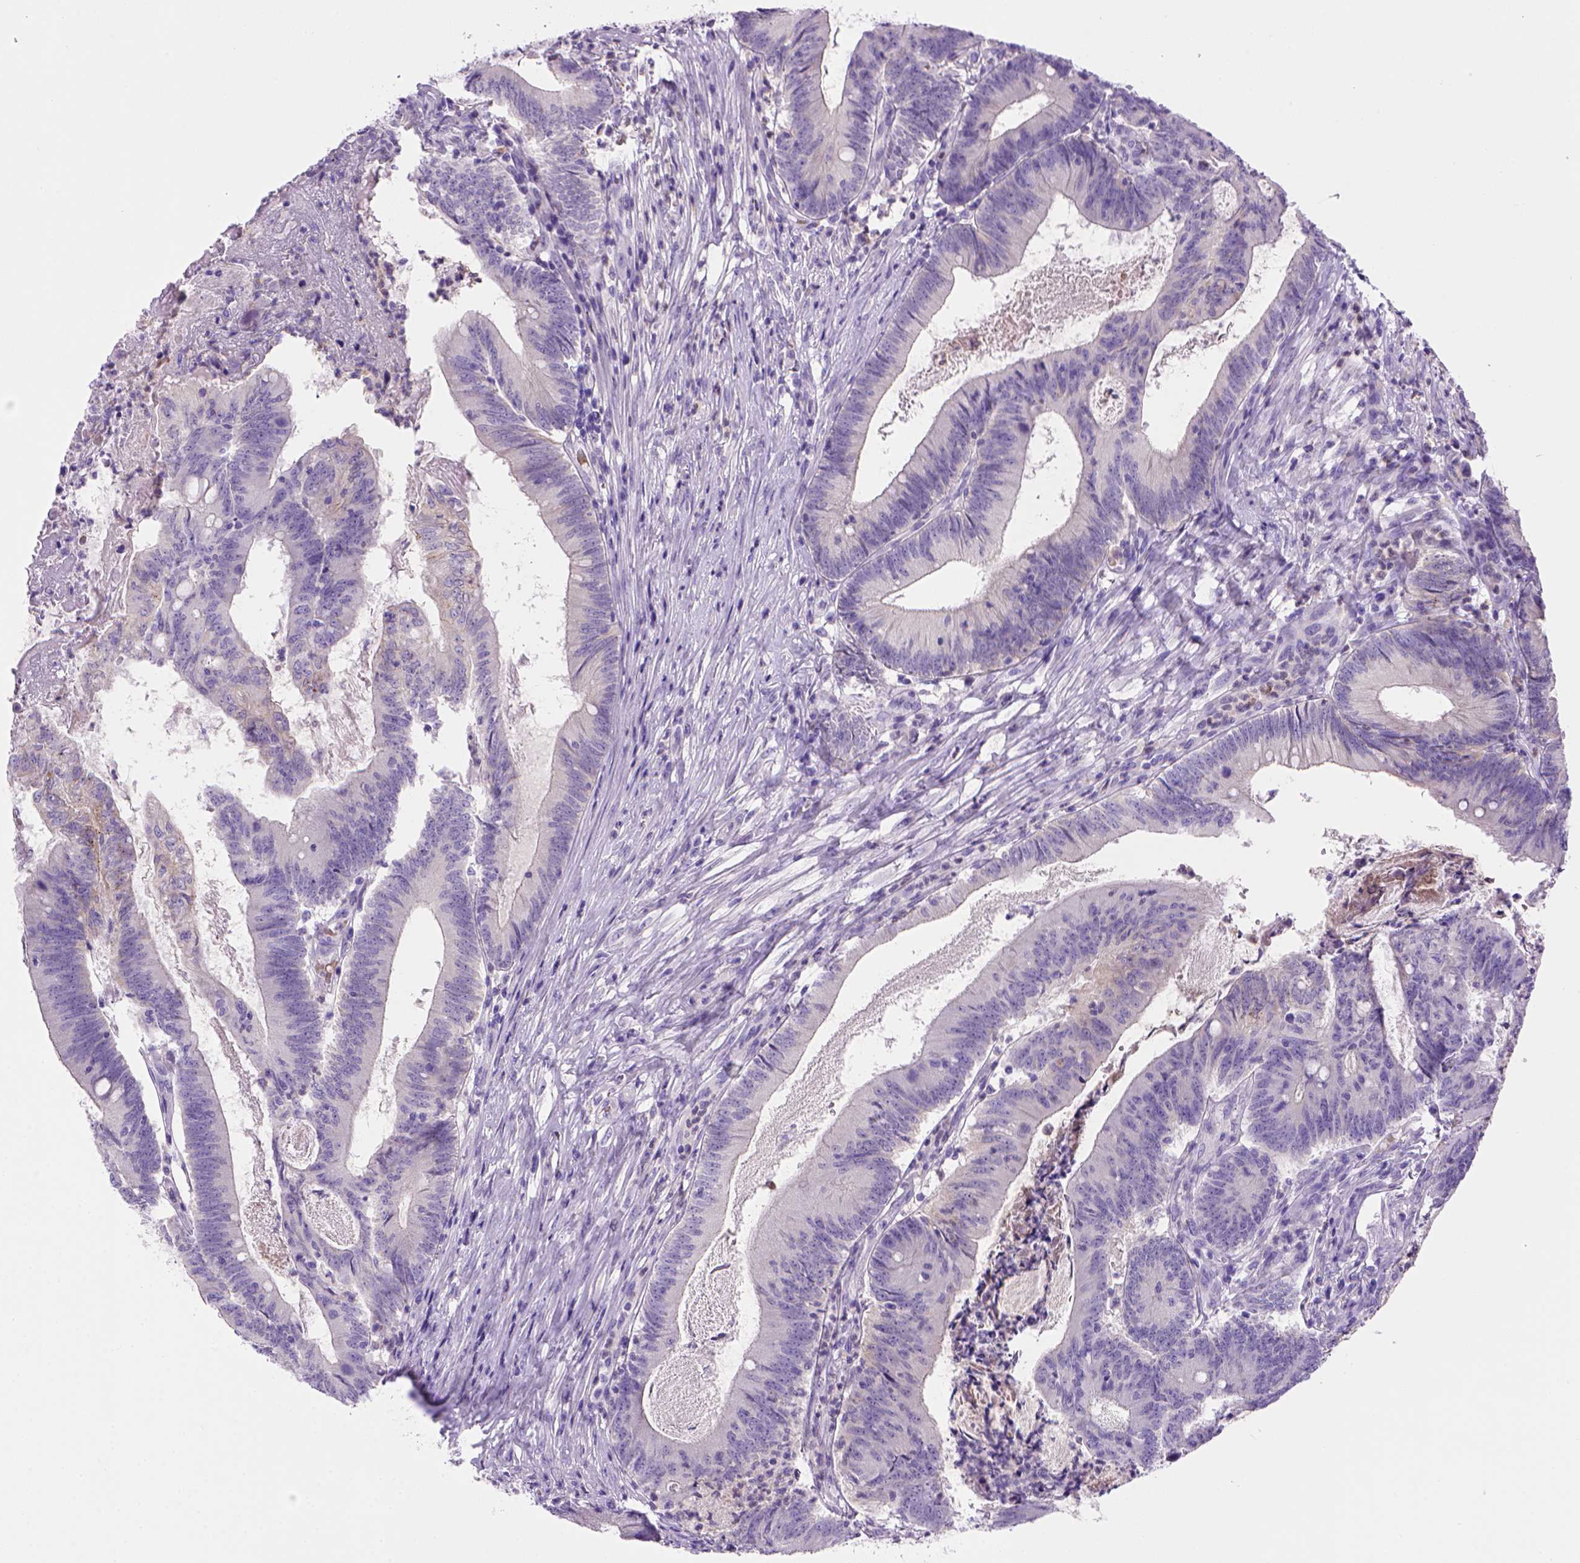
{"staining": {"intensity": "negative", "quantity": "none", "location": "none"}, "tissue": "colorectal cancer", "cell_type": "Tumor cells", "image_type": "cancer", "snomed": [{"axis": "morphology", "description": "Adenocarcinoma, NOS"}, {"axis": "topography", "description": "Colon"}], "caption": "High power microscopy histopathology image of an immunohistochemistry (IHC) histopathology image of colorectal cancer, revealing no significant positivity in tumor cells.", "gene": "BAAT", "patient": {"sex": "female", "age": 70}}